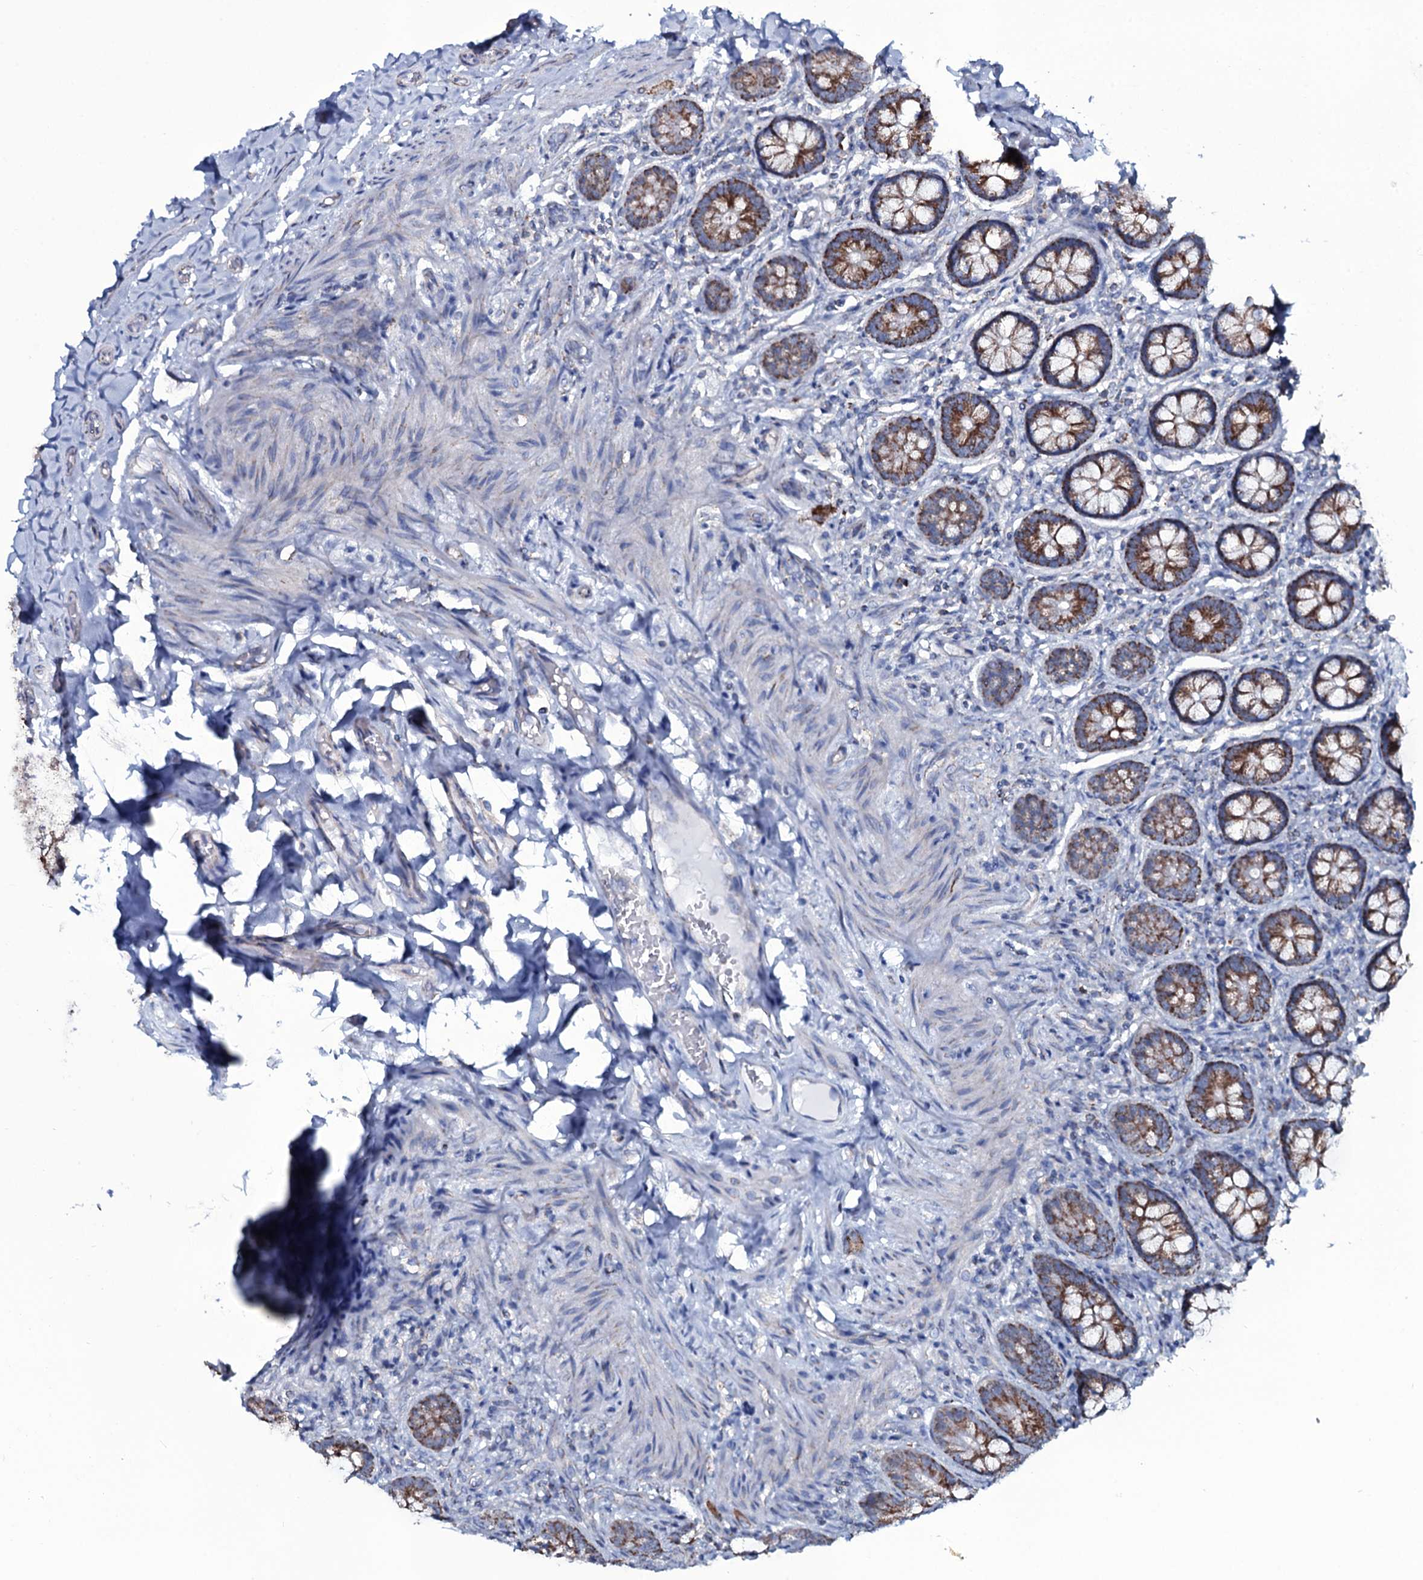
{"staining": {"intensity": "strong", "quantity": ">75%", "location": "cytoplasmic/membranous"}, "tissue": "small intestine", "cell_type": "Glandular cells", "image_type": "normal", "snomed": [{"axis": "morphology", "description": "Normal tissue, NOS"}, {"axis": "topography", "description": "Small intestine"}], "caption": "Immunohistochemical staining of normal small intestine demonstrates >75% levels of strong cytoplasmic/membranous protein positivity in approximately >75% of glandular cells.", "gene": "MRPS35", "patient": {"sex": "male", "age": 52}}